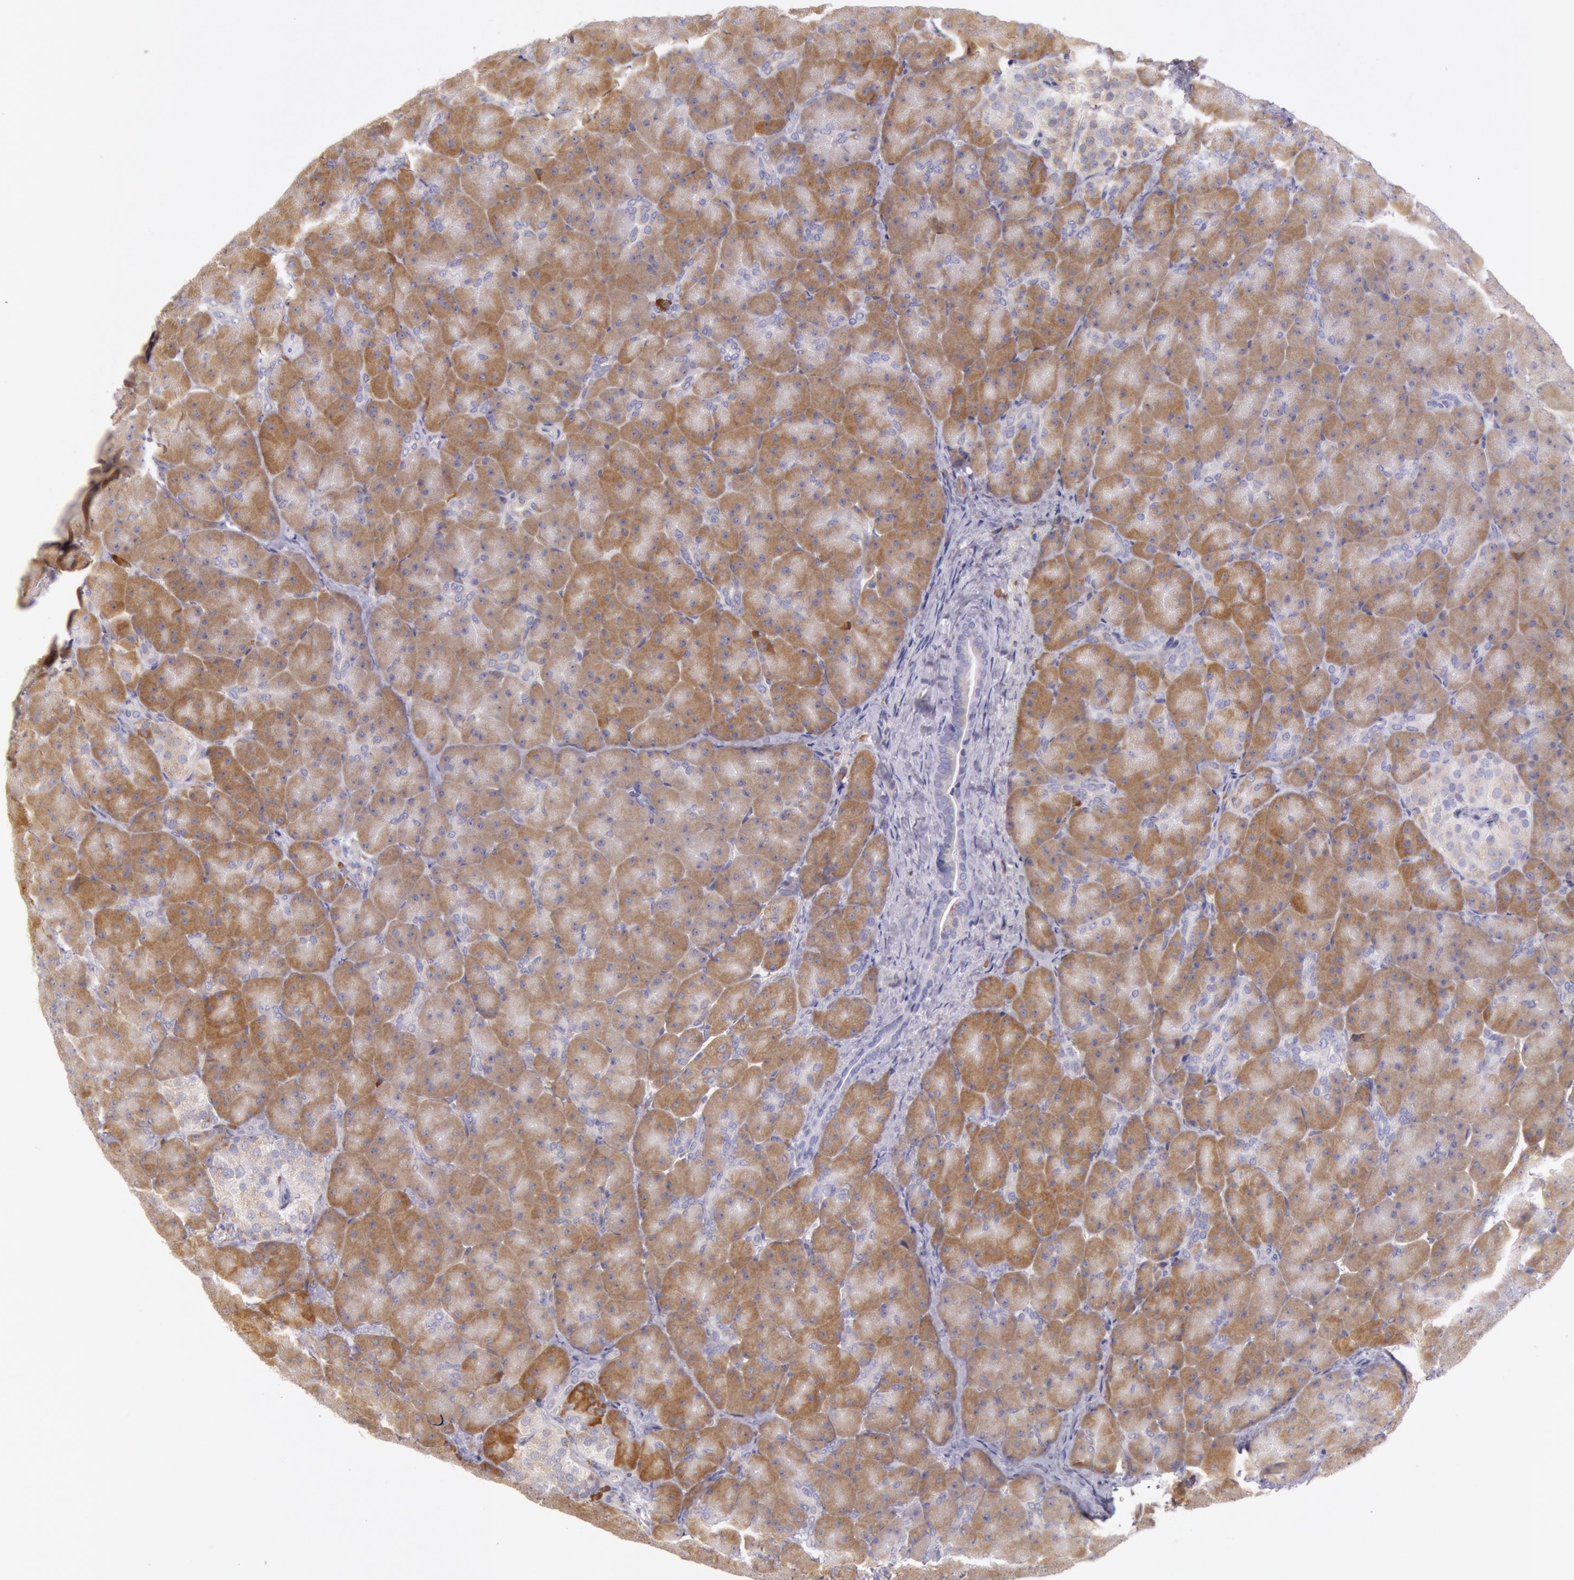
{"staining": {"intensity": "moderate", "quantity": ">75%", "location": "cytoplasmic/membranous"}, "tissue": "pancreas", "cell_type": "Exocrine glandular cells", "image_type": "normal", "snomed": [{"axis": "morphology", "description": "Normal tissue, NOS"}, {"axis": "topography", "description": "Pancreas"}], "caption": "Protein expression by IHC demonstrates moderate cytoplasmic/membranous expression in approximately >75% of exocrine glandular cells in benign pancreas. Using DAB (brown) and hematoxylin (blue) stains, captured at high magnification using brightfield microscopy.", "gene": "CIDEB", "patient": {"sex": "male", "age": 66}}